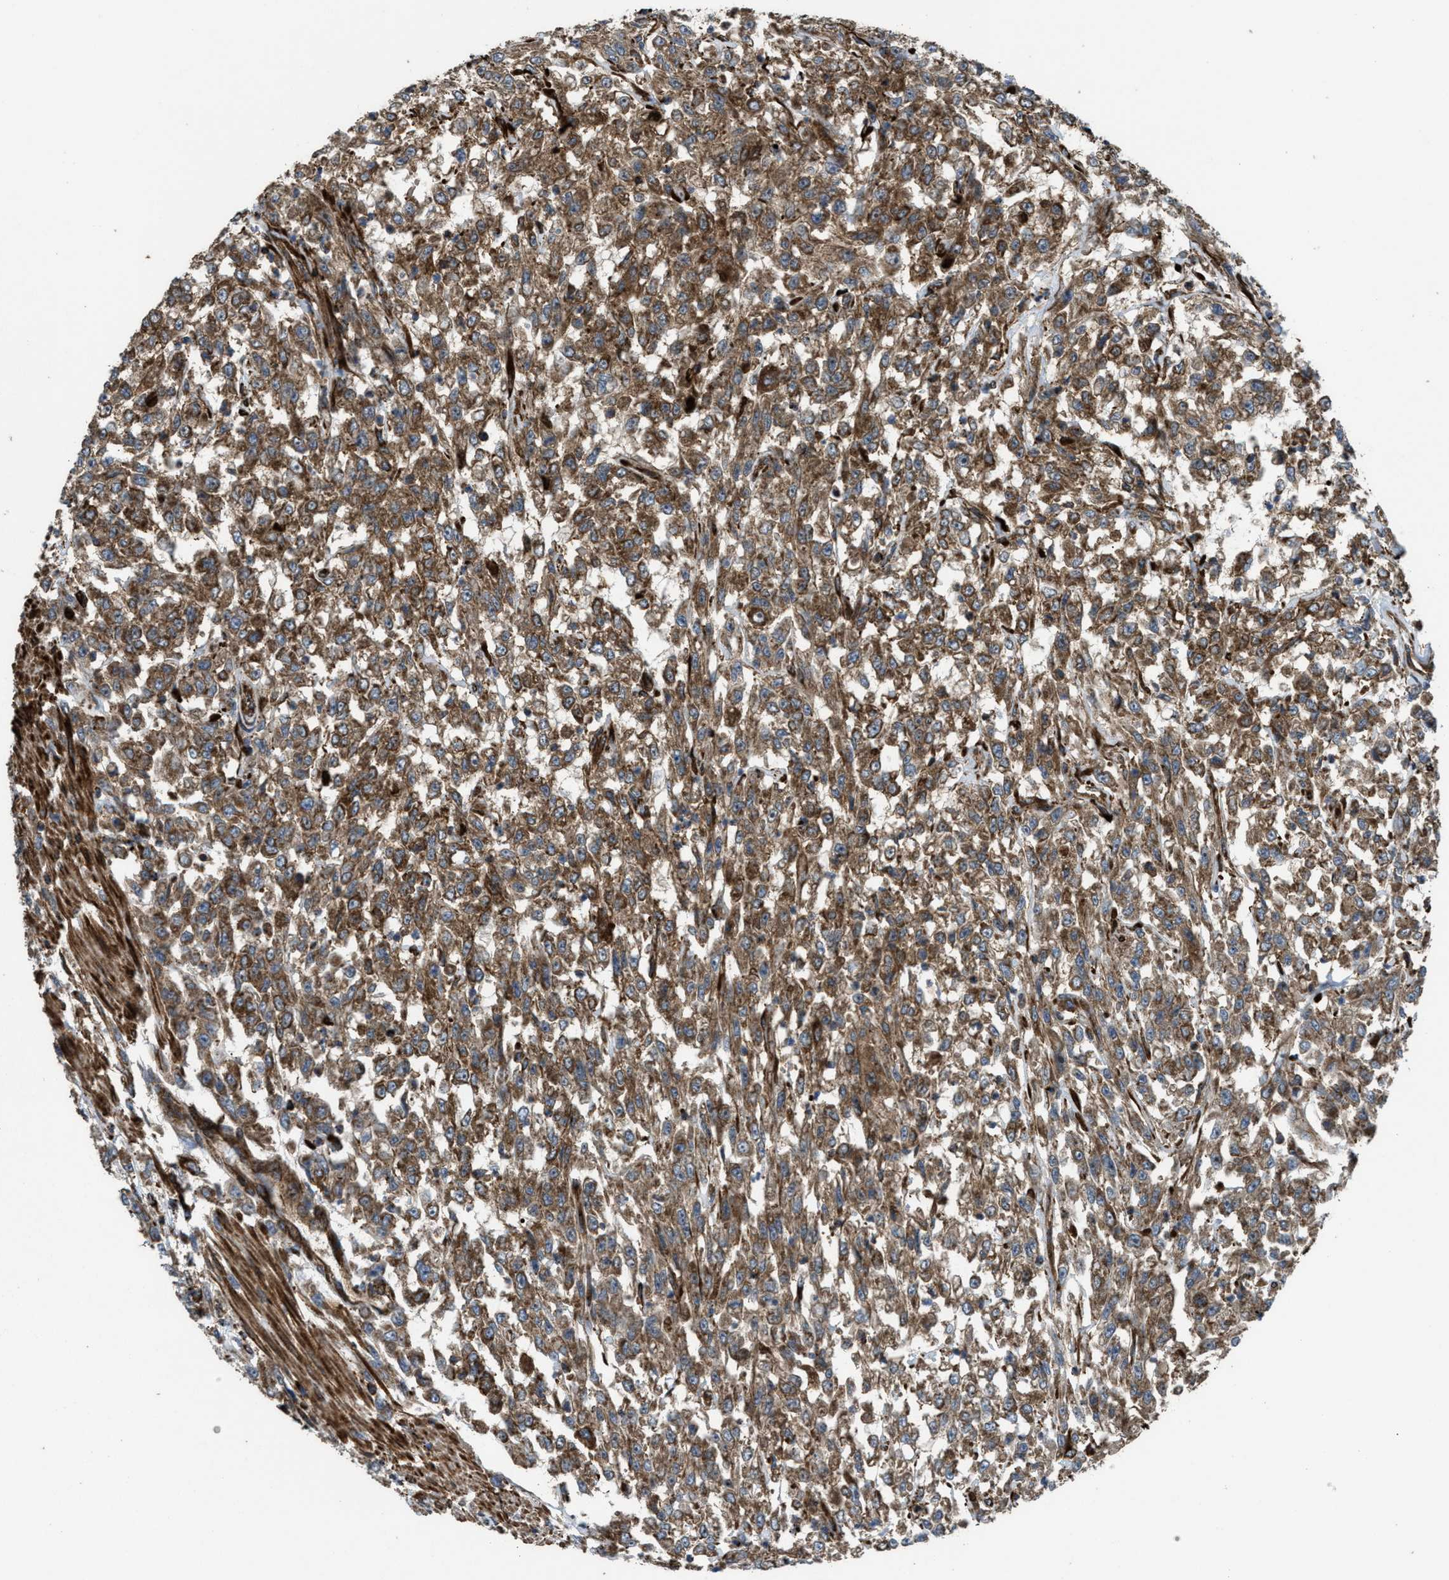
{"staining": {"intensity": "moderate", "quantity": ">75%", "location": "cytoplasmic/membranous"}, "tissue": "urothelial cancer", "cell_type": "Tumor cells", "image_type": "cancer", "snomed": [{"axis": "morphology", "description": "Urothelial carcinoma, High grade"}, {"axis": "topography", "description": "Urinary bladder"}], "caption": "The micrograph reveals a brown stain indicating the presence of a protein in the cytoplasmic/membranous of tumor cells in high-grade urothelial carcinoma.", "gene": "EGLN1", "patient": {"sex": "male", "age": 46}}